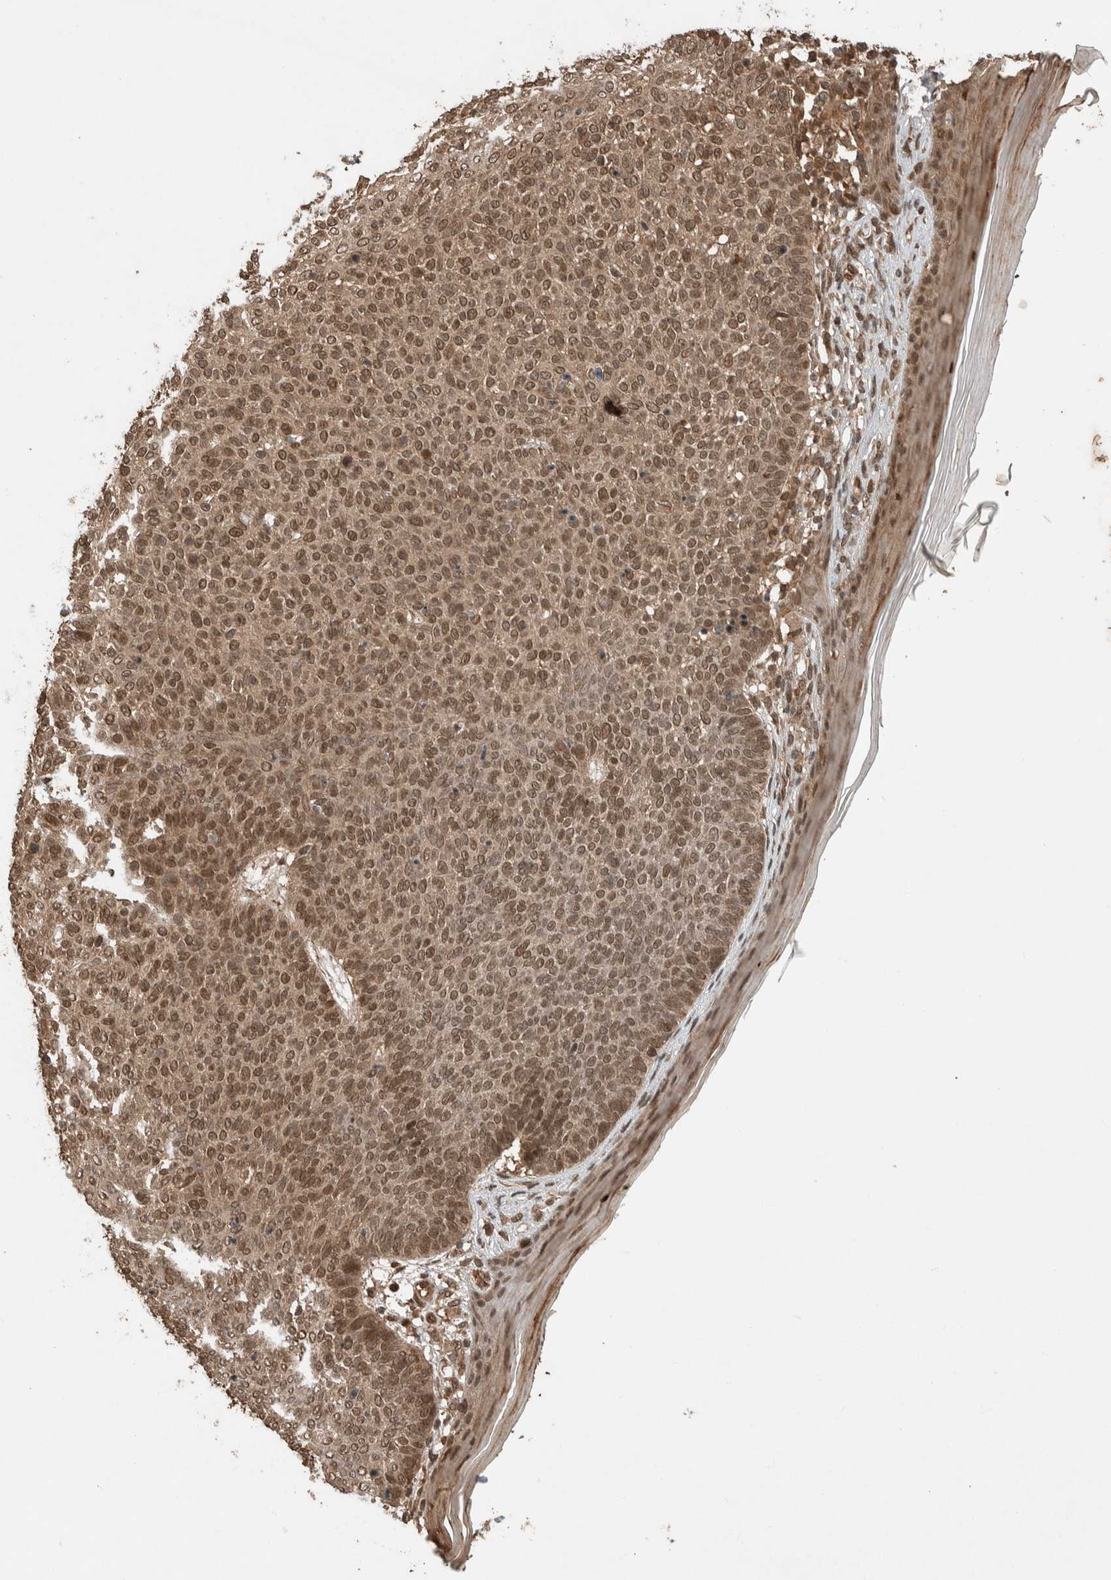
{"staining": {"intensity": "strong", "quantity": ">75%", "location": "nuclear"}, "tissue": "skin cancer", "cell_type": "Tumor cells", "image_type": "cancer", "snomed": [{"axis": "morphology", "description": "Normal tissue, NOS"}, {"axis": "morphology", "description": "Basal cell carcinoma"}, {"axis": "topography", "description": "Skin"}], "caption": "Skin cancer (basal cell carcinoma) tissue shows strong nuclear expression in approximately >75% of tumor cells", "gene": "CNTROB", "patient": {"sex": "male", "age": 50}}